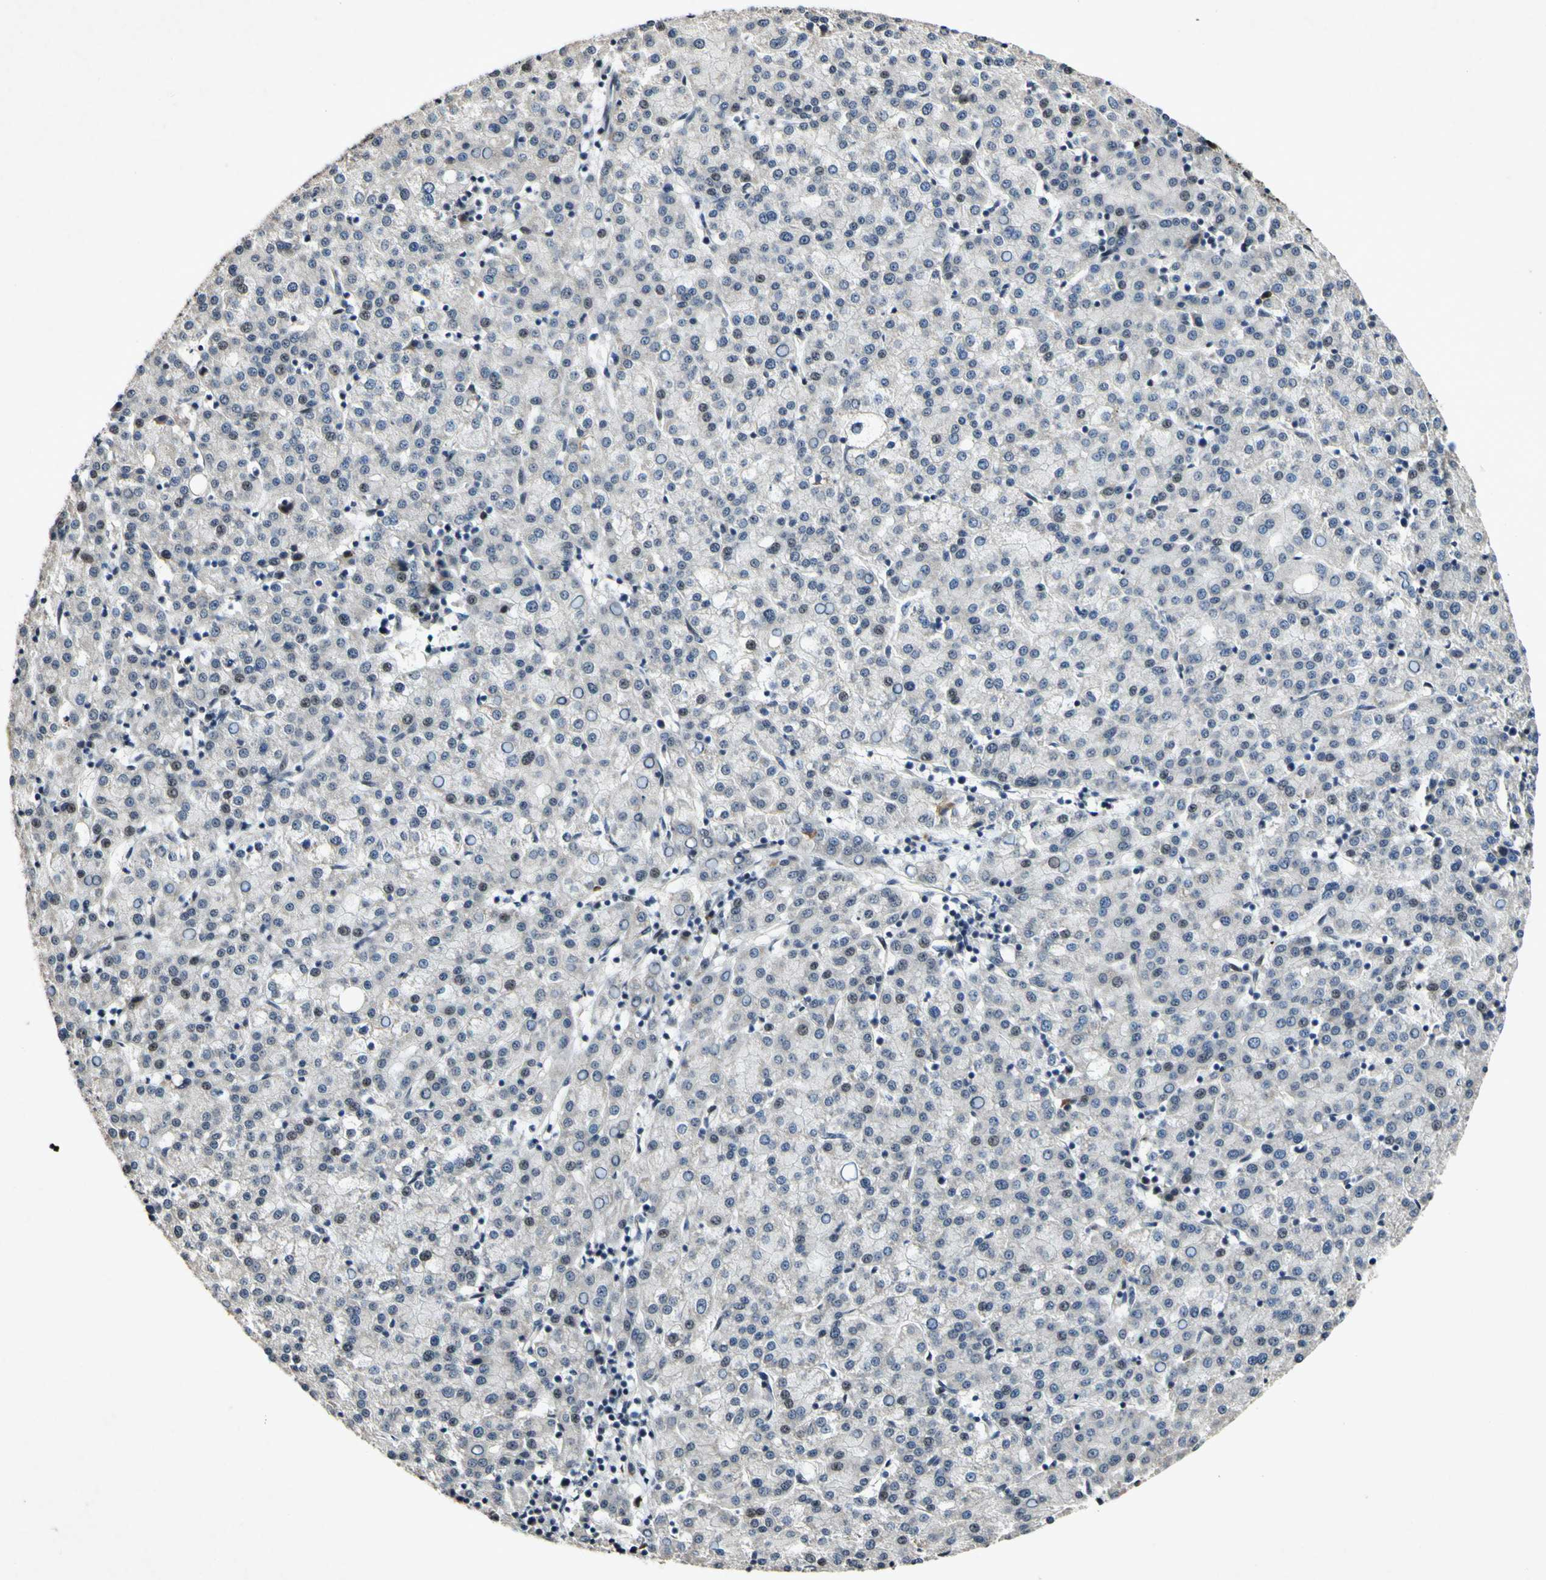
{"staining": {"intensity": "negative", "quantity": "none", "location": "none"}, "tissue": "liver cancer", "cell_type": "Tumor cells", "image_type": "cancer", "snomed": [{"axis": "morphology", "description": "Carcinoma, Hepatocellular, NOS"}, {"axis": "topography", "description": "Liver"}], "caption": "Liver hepatocellular carcinoma was stained to show a protein in brown. There is no significant positivity in tumor cells.", "gene": "POLR2F", "patient": {"sex": "female", "age": 58}}